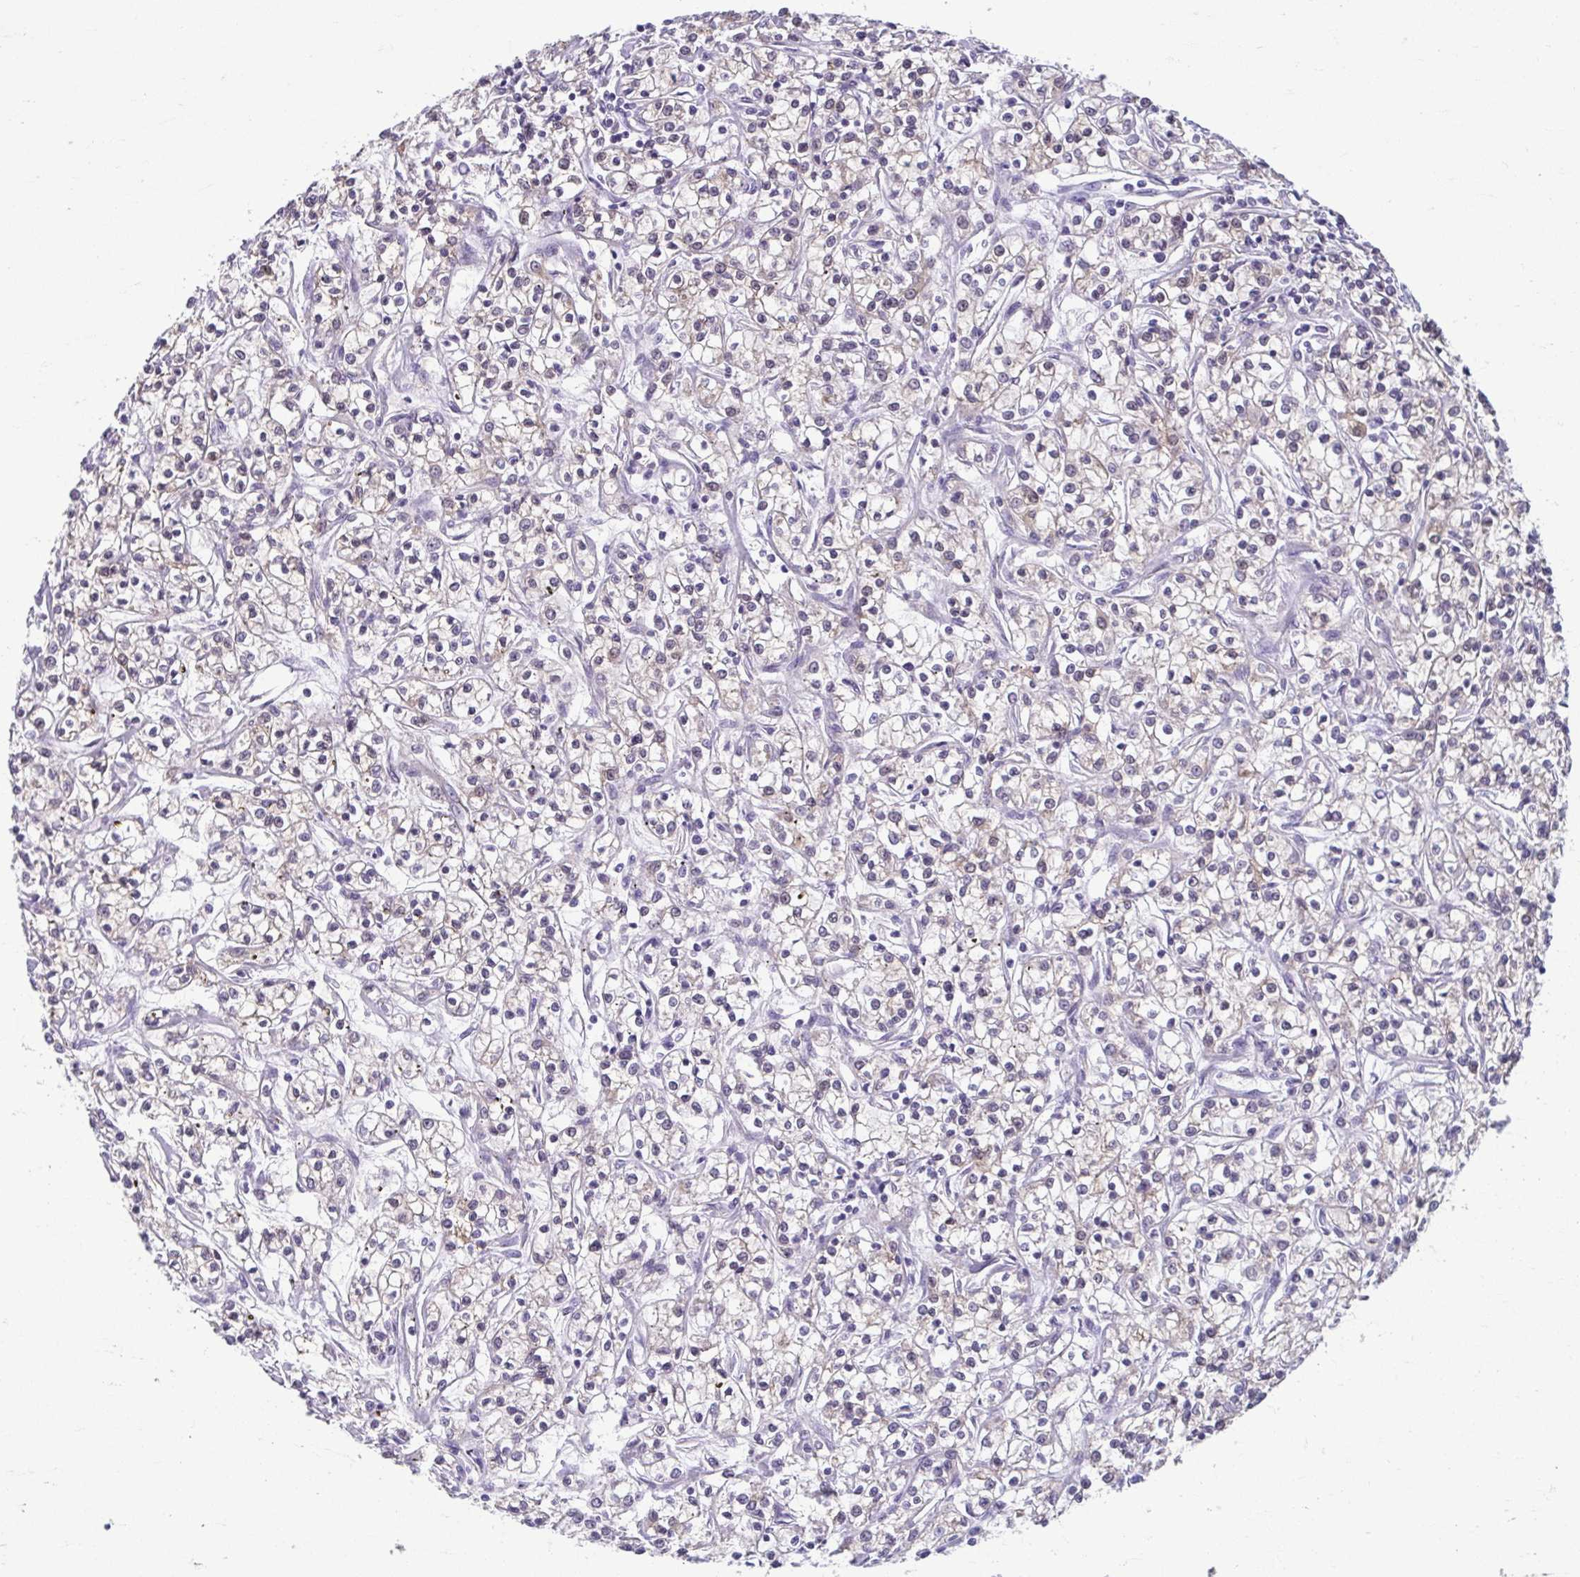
{"staining": {"intensity": "negative", "quantity": "none", "location": "none"}, "tissue": "renal cancer", "cell_type": "Tumor cells", "image_type": "cancer", "snomed": [{"axis": "morphology", "description": "Adenocarcinoma, NOS"}, {"axis": "topography", "description": "Kidney"}], "caption": "DAB immunohistochemical staining of adenocarcinoma (renal) exhibits no significant expression in tumor cells. (Brightfield microscopy of DAB immunohistochemistry at high magnification).", "gene": "TMEM108", "patient": {"sex": "female", "age": 59}}